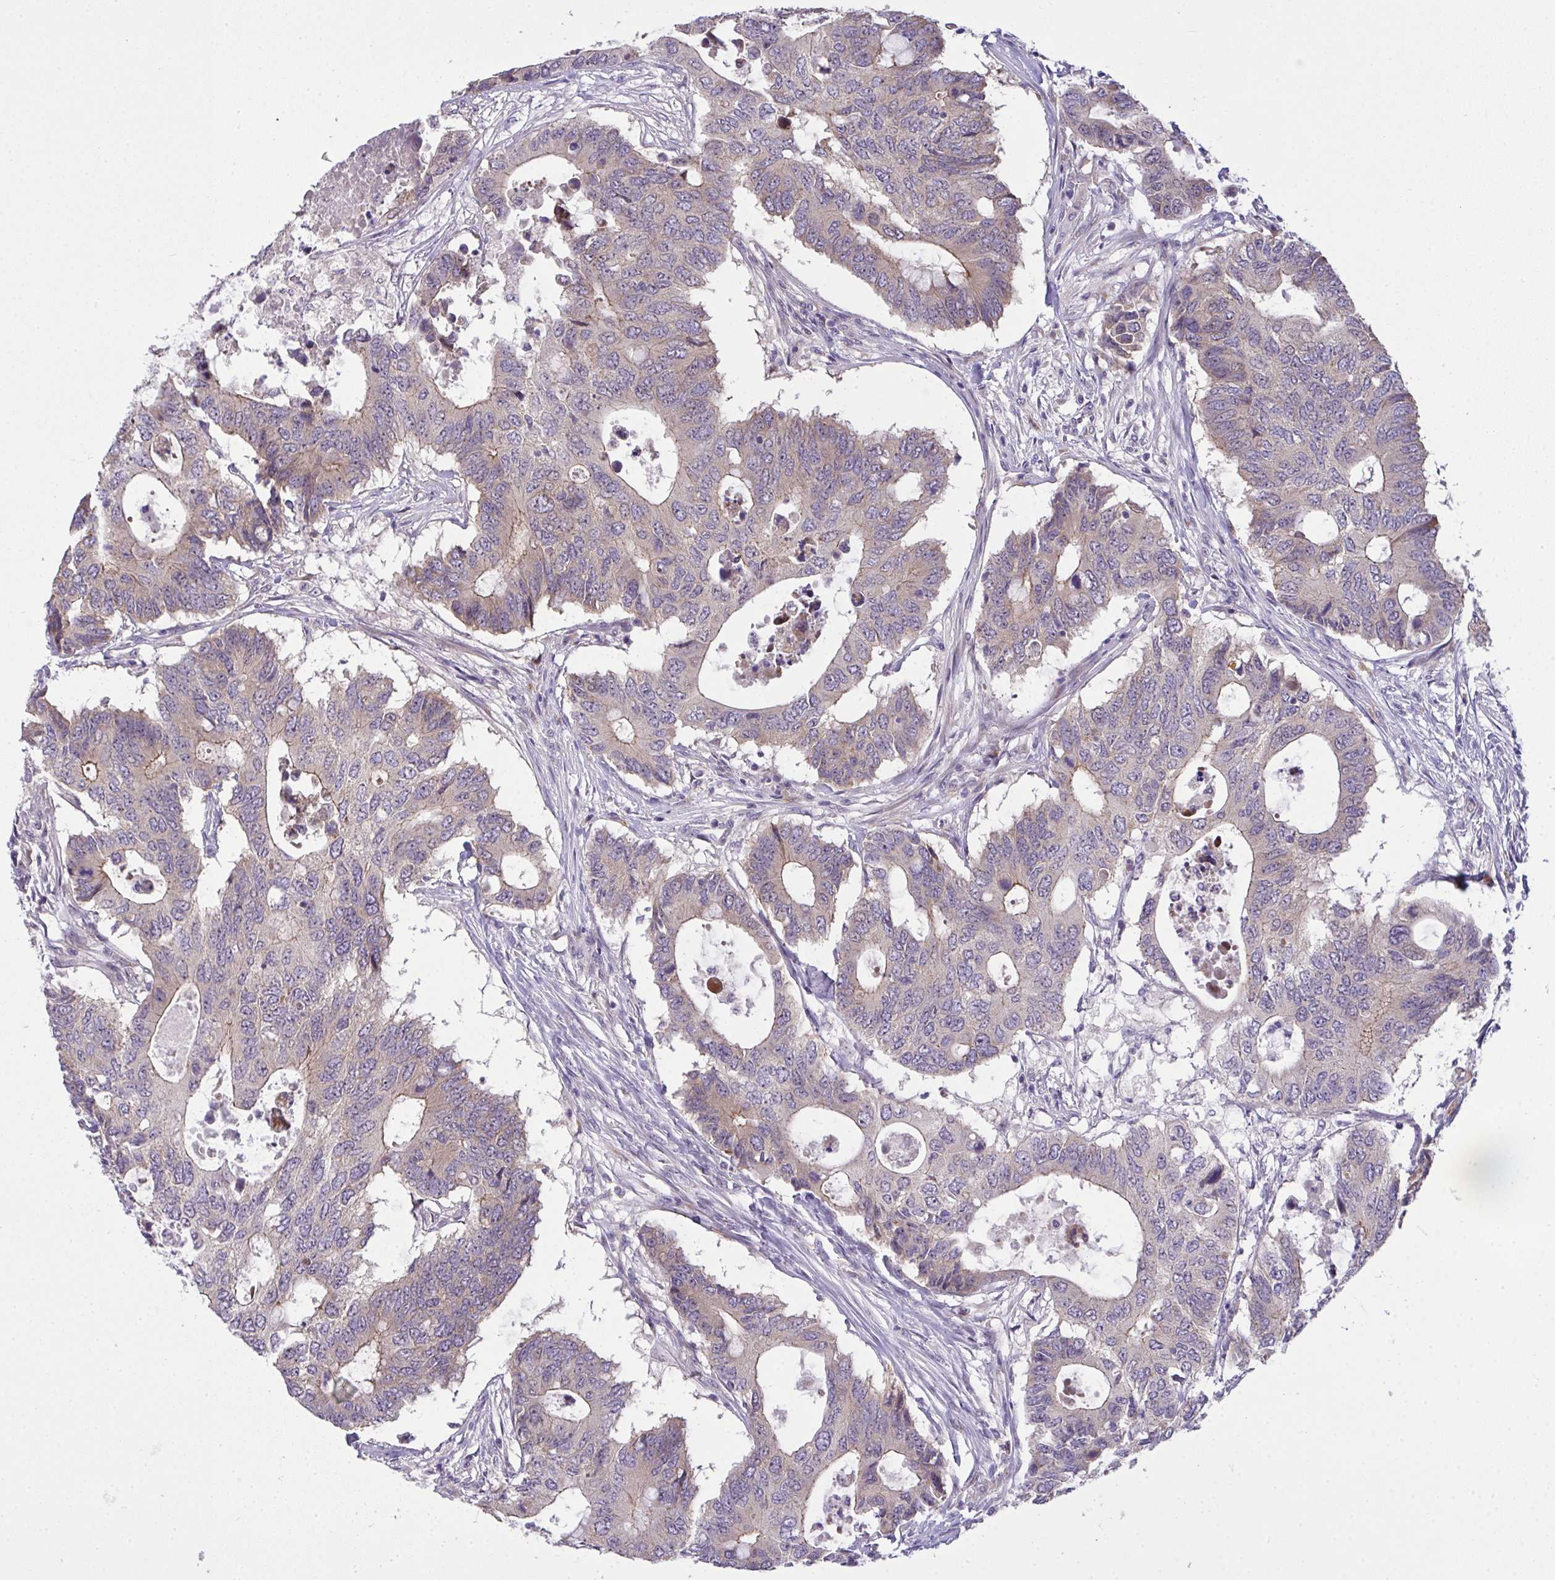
{"staining": {"intensity": "weak", "quantity": "<25%", "location": "cytoplasmic/membranous"}, "tissue": "colorectal cancer", "cell_type": "Tumor cells", "image_type": "cancer", "snomed": [{"axis": "morphology", "description": "Adenocarcinoma, NOS"}, {"axis": "topography", "description": "Colon"}], "caption": "Adenocarcinoma (colorectal) was stained to show a protein in brown. There is no significant positivity in tumor cells.", "gene": "NT5C1A", "patient": {"sex": "male", "age": 71}}